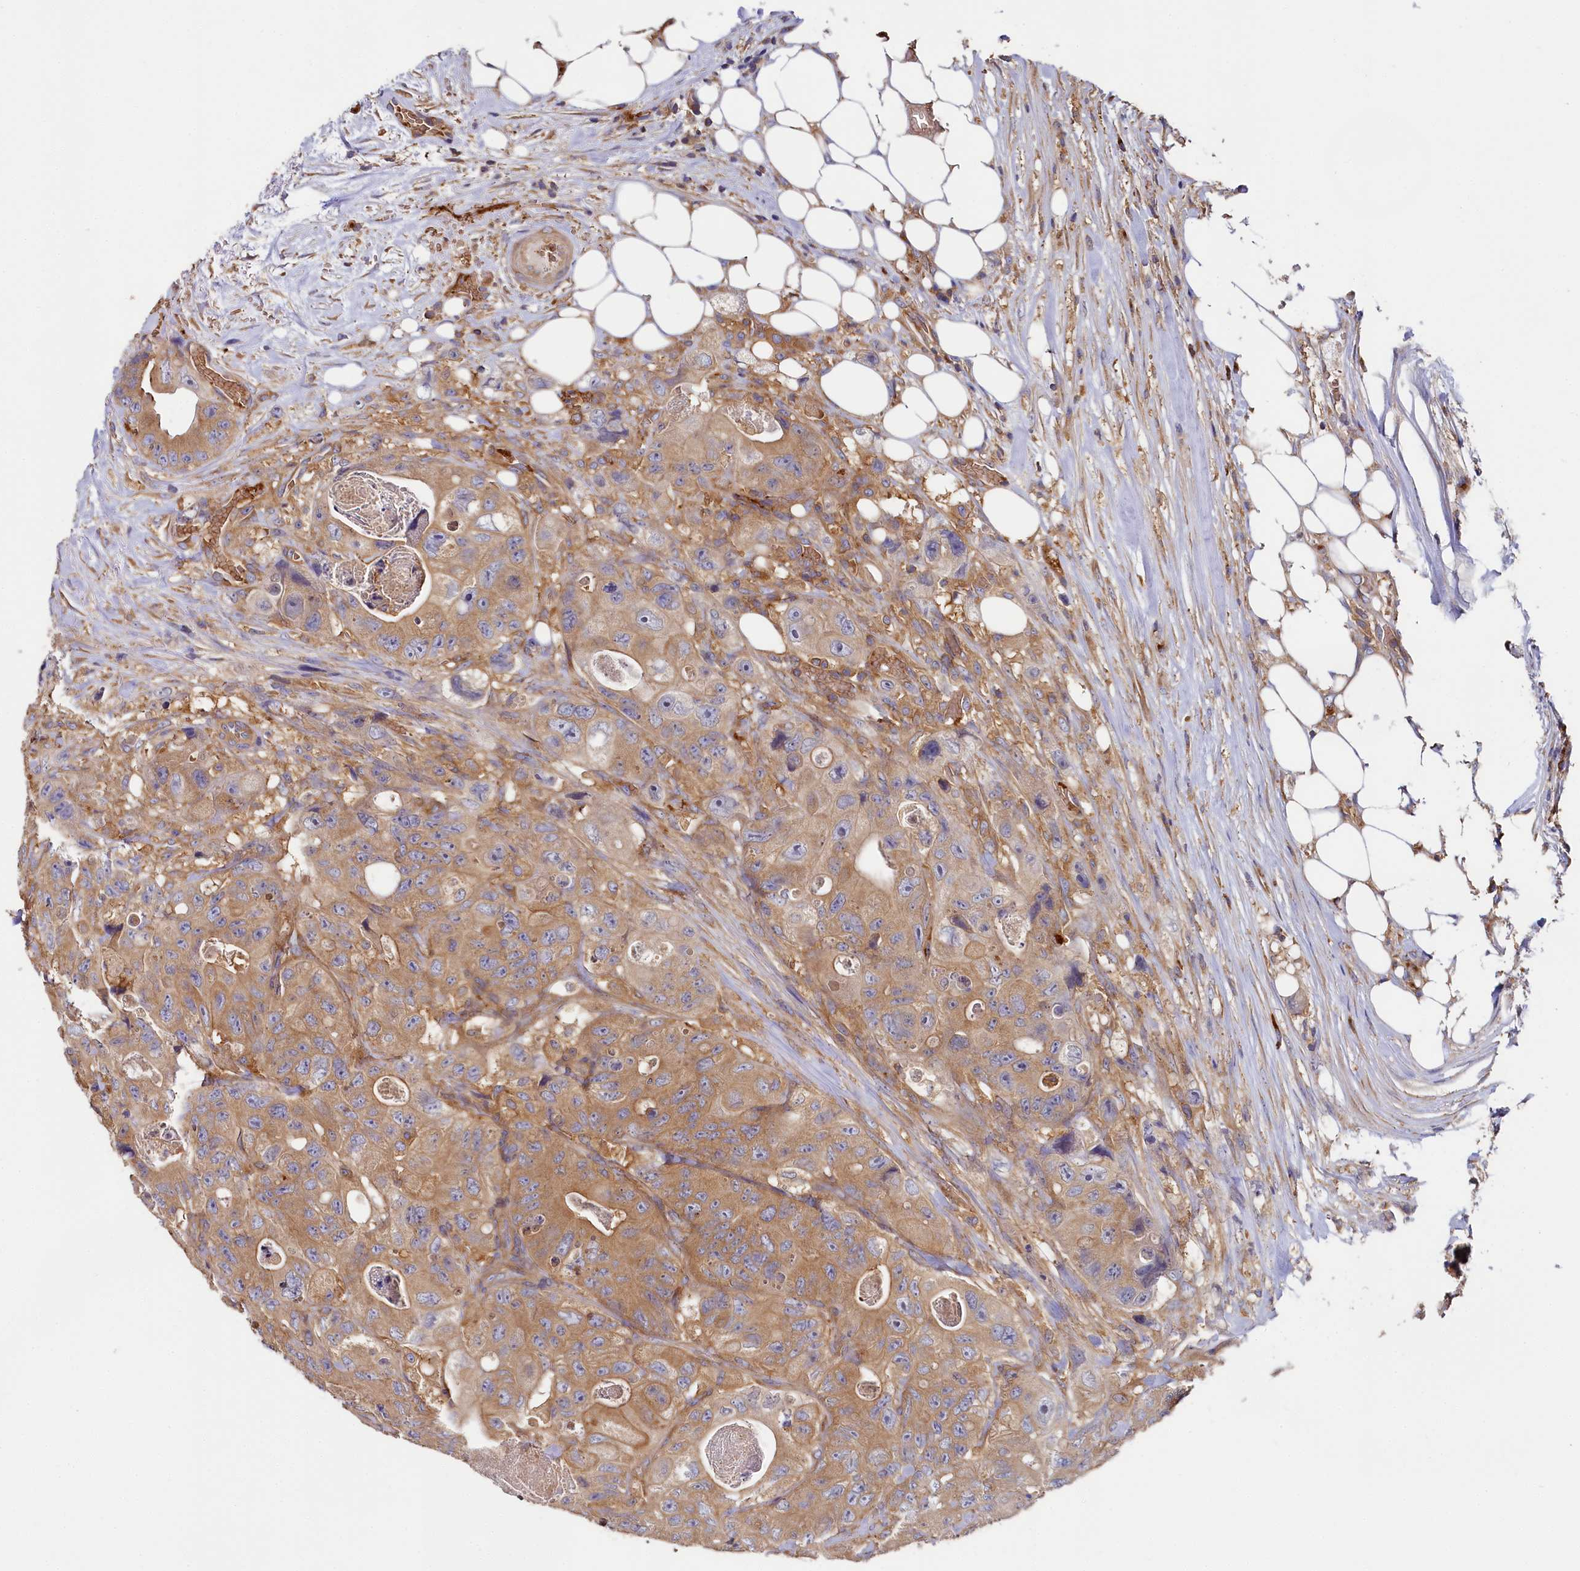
{"staining": {"intensity": "weak", "quantity": ">75%", "location": "cytoplasmic/membranous"}, "tissue": "colorectal cancer", "cell_type": "Tumor cells", "image_type": "cancer", "snomed": [{"axis": "morphology", "description": "Adenocarcinoma, NOS"}, {"axis": "topography", "description": "Colon"}], "caption": "IHC of human colorectal adenocarcinoma displays low levels of weak cytoplasmic/membranous staining in approximately >75% of tumor cells.", "gene": "PPIP5K1", "patient": {"sex": "female", "age": 46}}